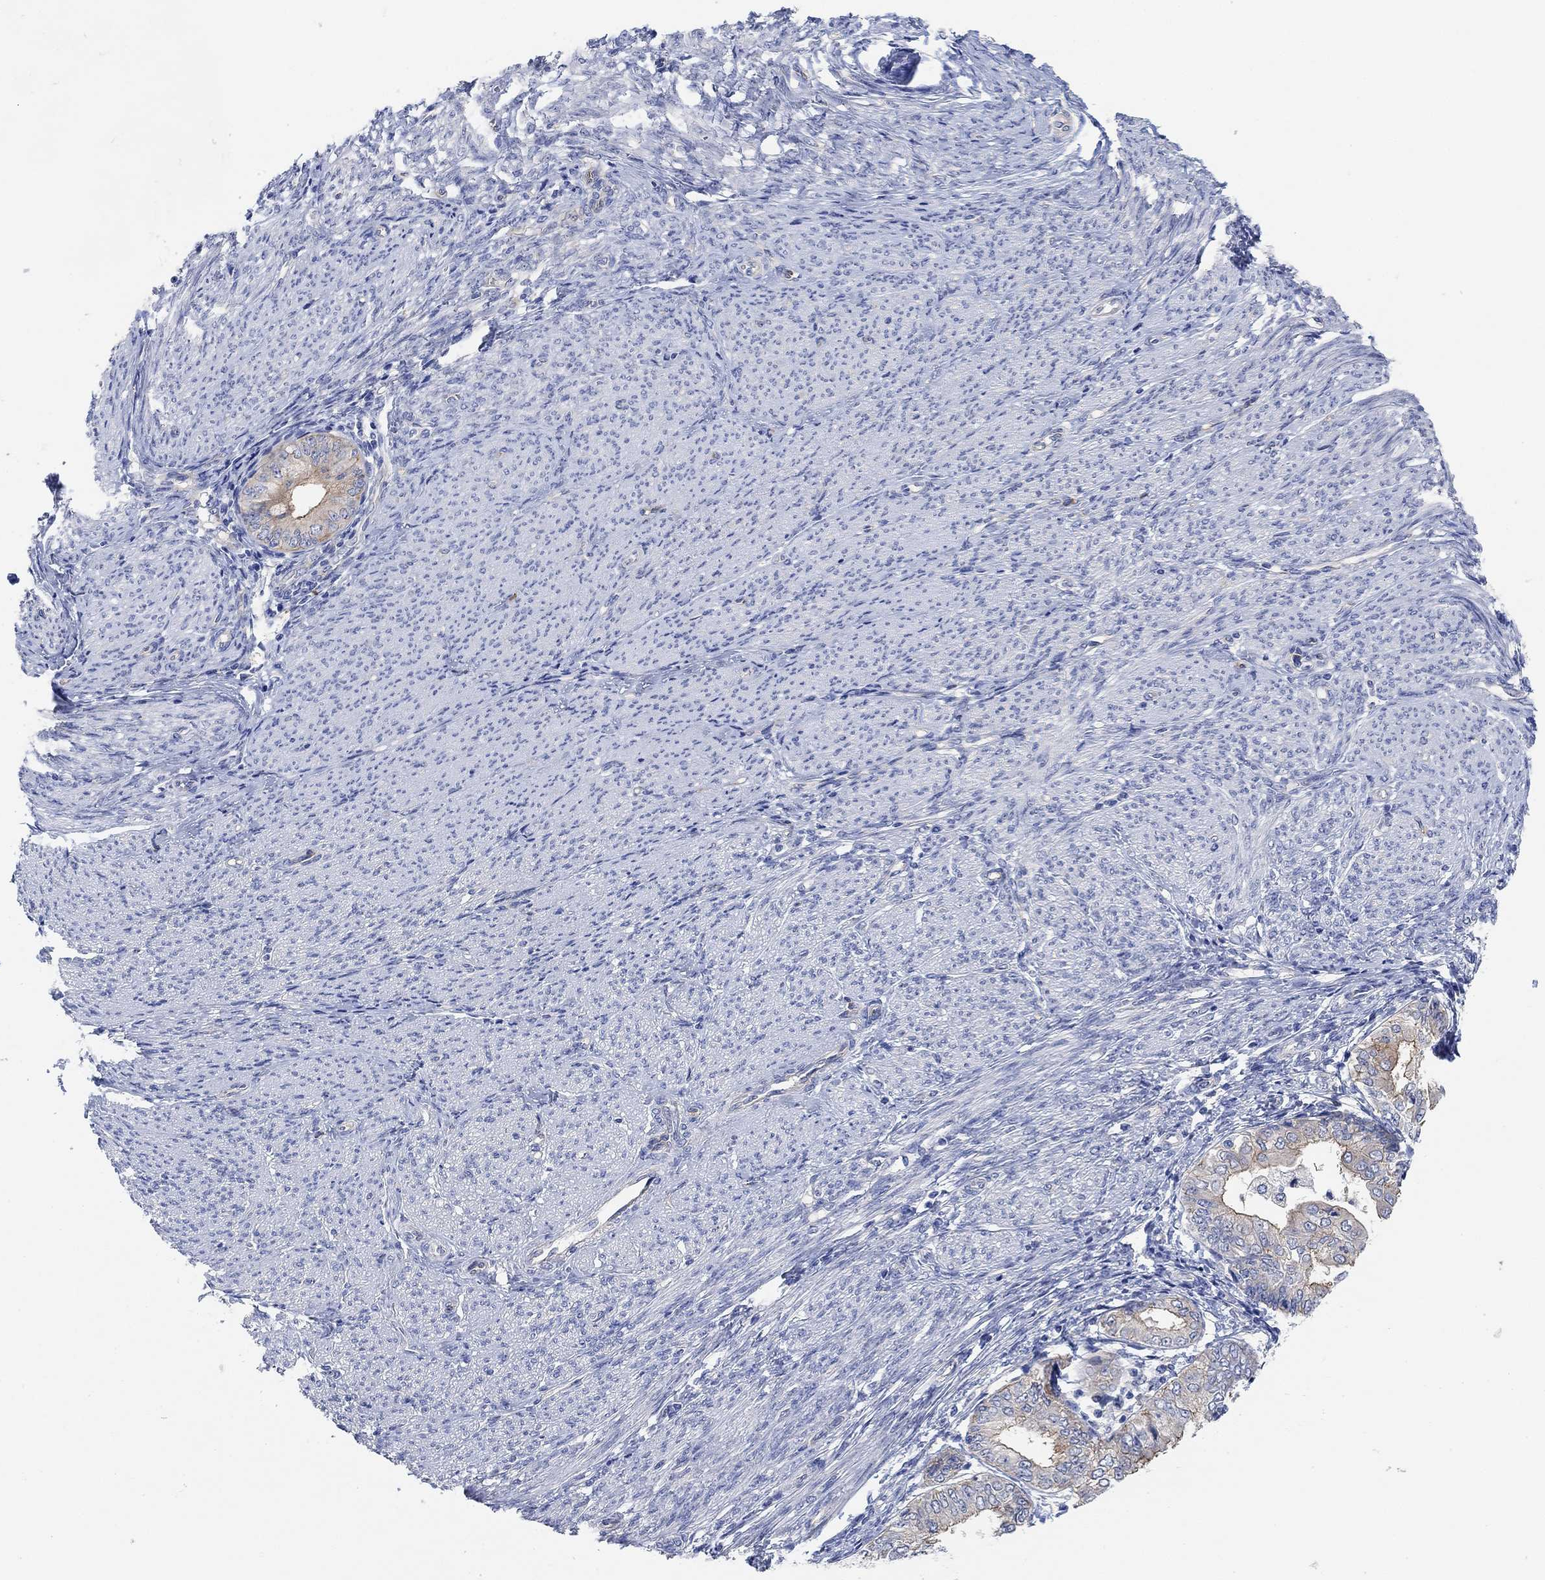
{"staining": {"intensity": "moderate", "quantity": "<25%", "location": "cytoplasmic/membranous"}, "tissue": "endometrial cancer", "cell_type": "Tumor cells", "image_type": "cancer", "snomed": [{"axis": "morphology", "description": "Adenocarcinoma, NOS"}, {"axis": "topography", "description": "Endometrium"}], "caption": "Immunohistochemical staining of endometrial cancer (adenocarcinoma) shows moderate cytoplasmic/membranous protein staining in approximately <25% of tumor cells.", "gene": "RGS1", "patient": {"sex": "female", "age": 68}}